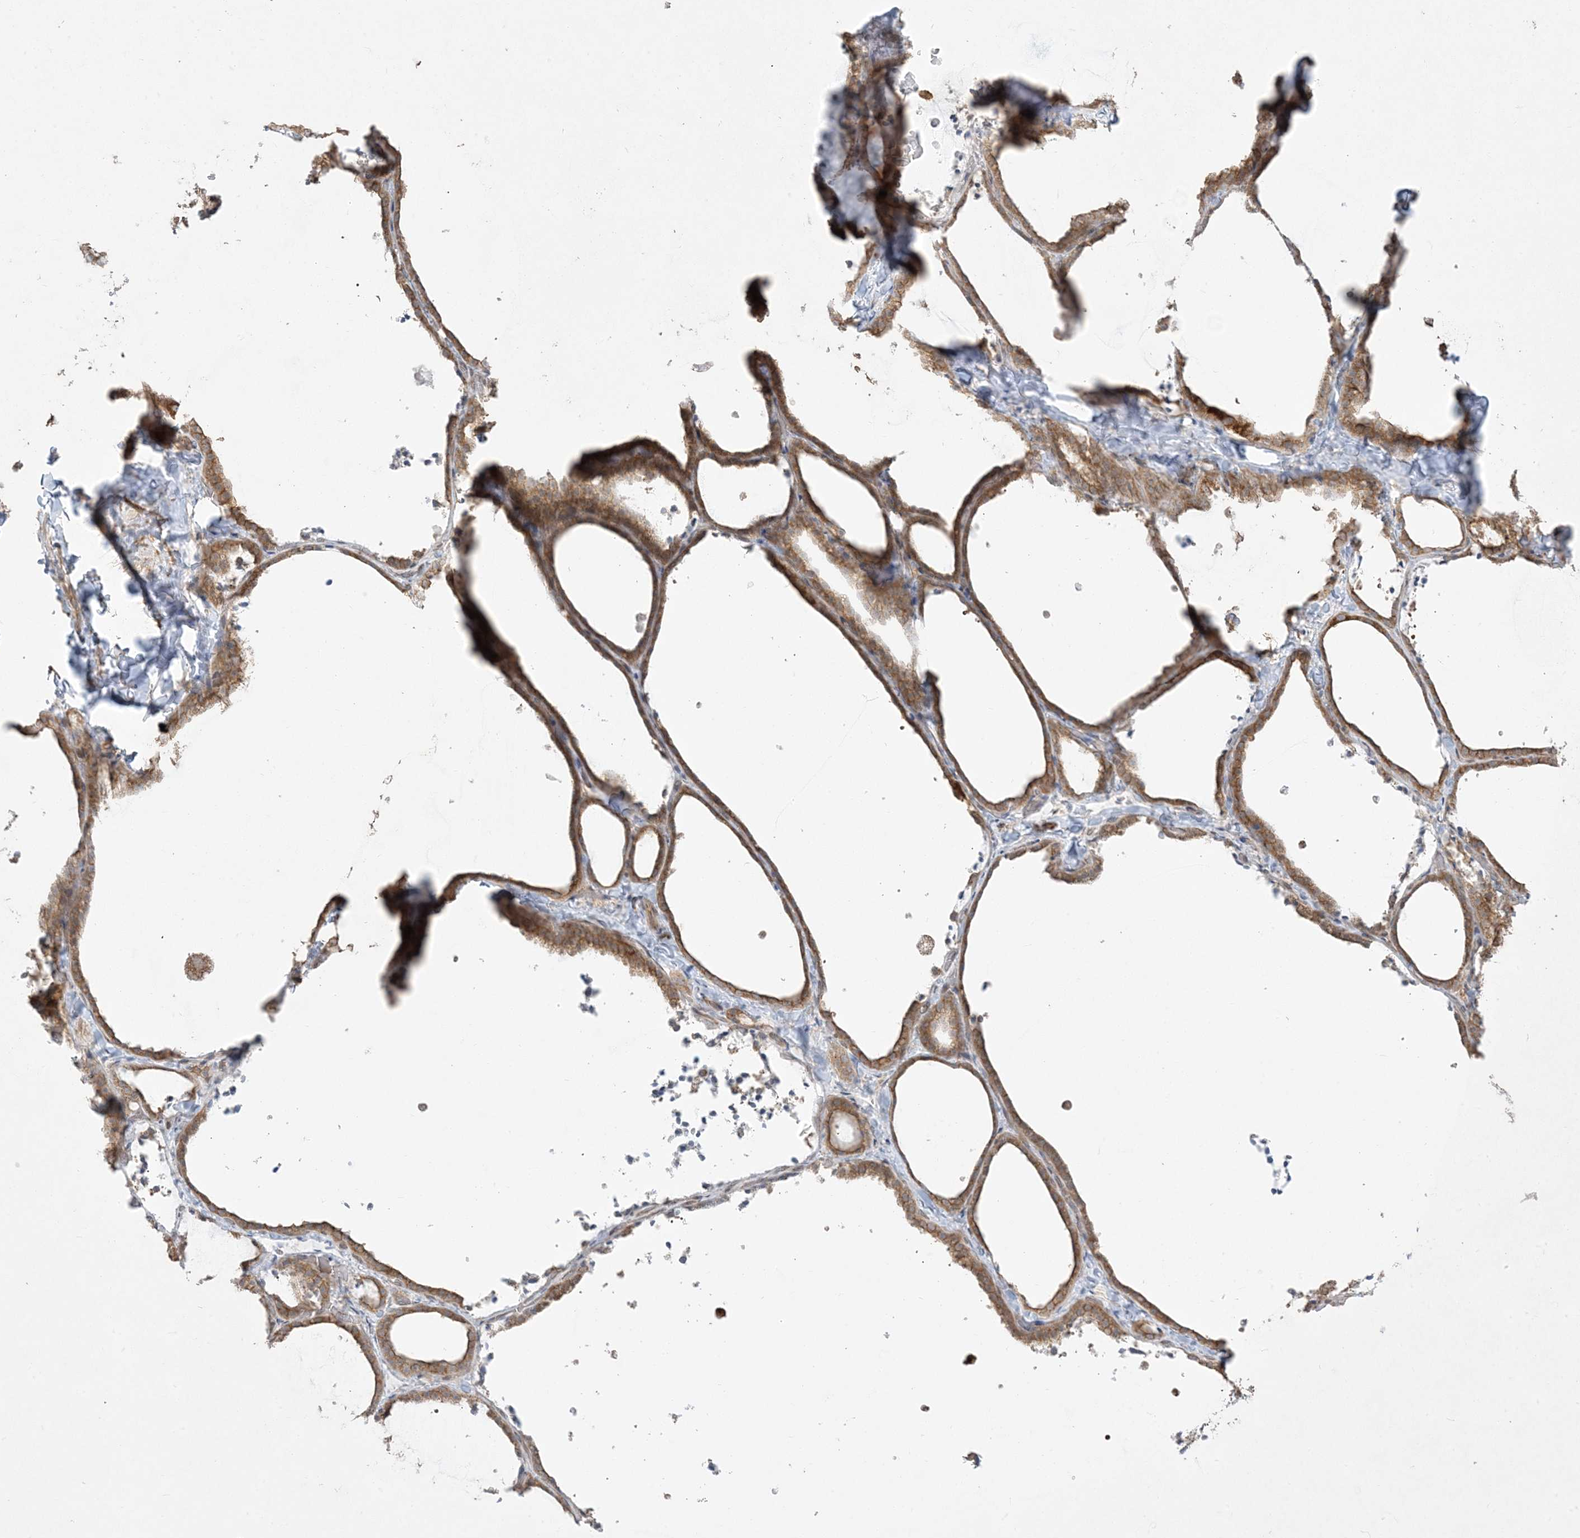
{"staining": {"intensity": "moderate", "quantity": ">75%", "location": "cytoplasmic/membranous"}, "tissue": "thyroid gland", "cell_type": "Glandular cells", "image_type": "normal", "snomed": [{"axis": "morphology", "description": "Normal tissue, NOS"}, {"axis": "topography", "description": "Thyroid gland"}], "caption": "A histopathology image of thyroid gland stained for a protein demonstrates moderate cytoplasmic/membranous brown staining in glandular cells.", "gene": "ZC3H6", "patient": {"sex": "female", "age": 22}}